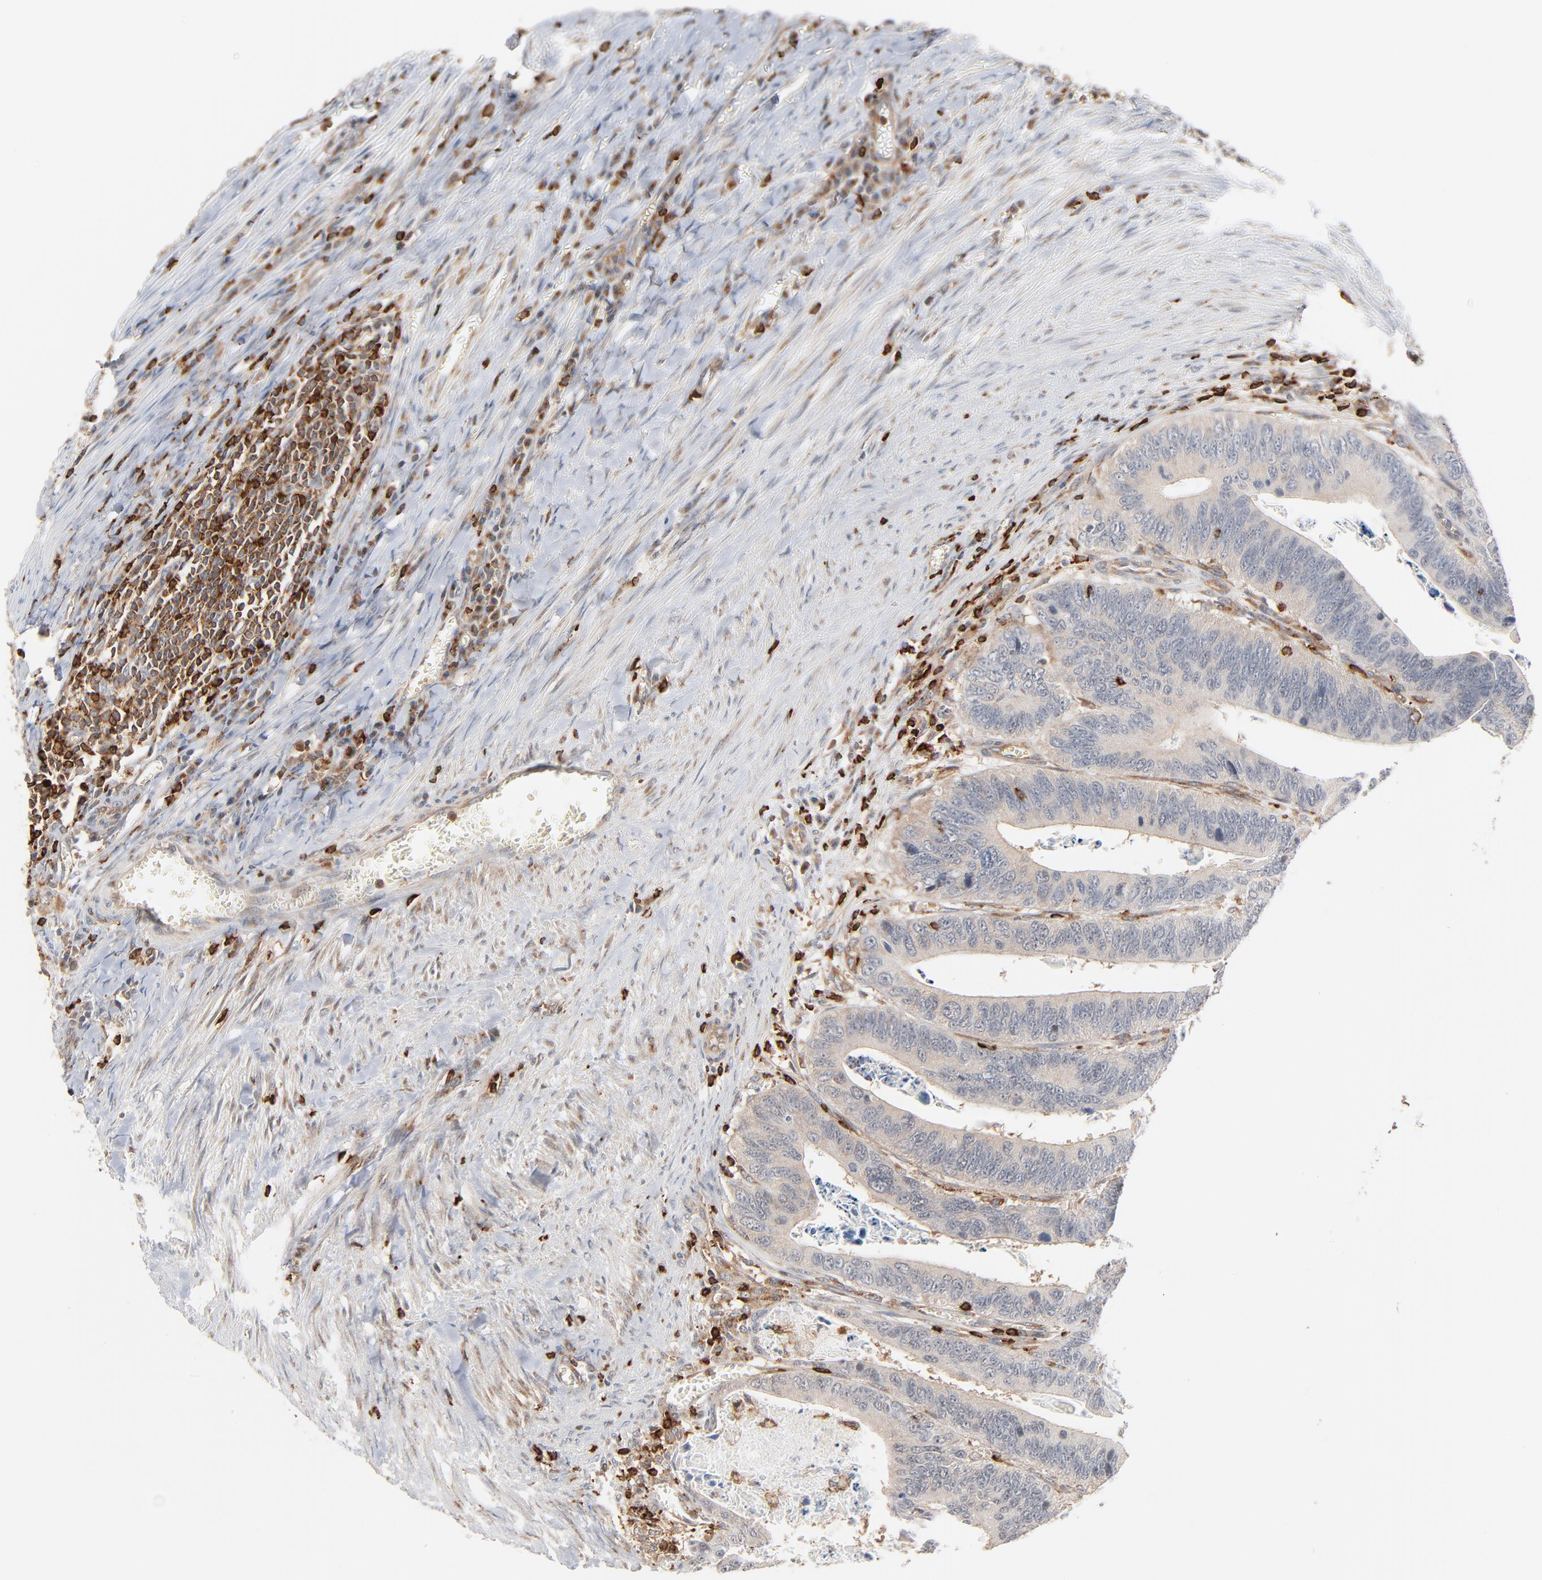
{"staining": {"intensity": "weak", "quantity": ">75%", "location": "cytoplasmic/membranous"}, "tissue": "colorectal cancer", "cell_type": "Tumor cells", "image_type": "cancer", "snomed": [{"axis": "morphology", "description": "Adenocarcinoma, NOS"}, {"axis": "topography", "description": "Colon"}], "caption": "Immunohistochemical staining of human colorectal adenocarcinoma displays low levels of weak cytoplasmic/membranous protein staining in approximately >75% of tumor cells. Nuclei are stained in blue.", "gene": "SH3KBP1", "patient": {"sex": "male", "age": 72}}